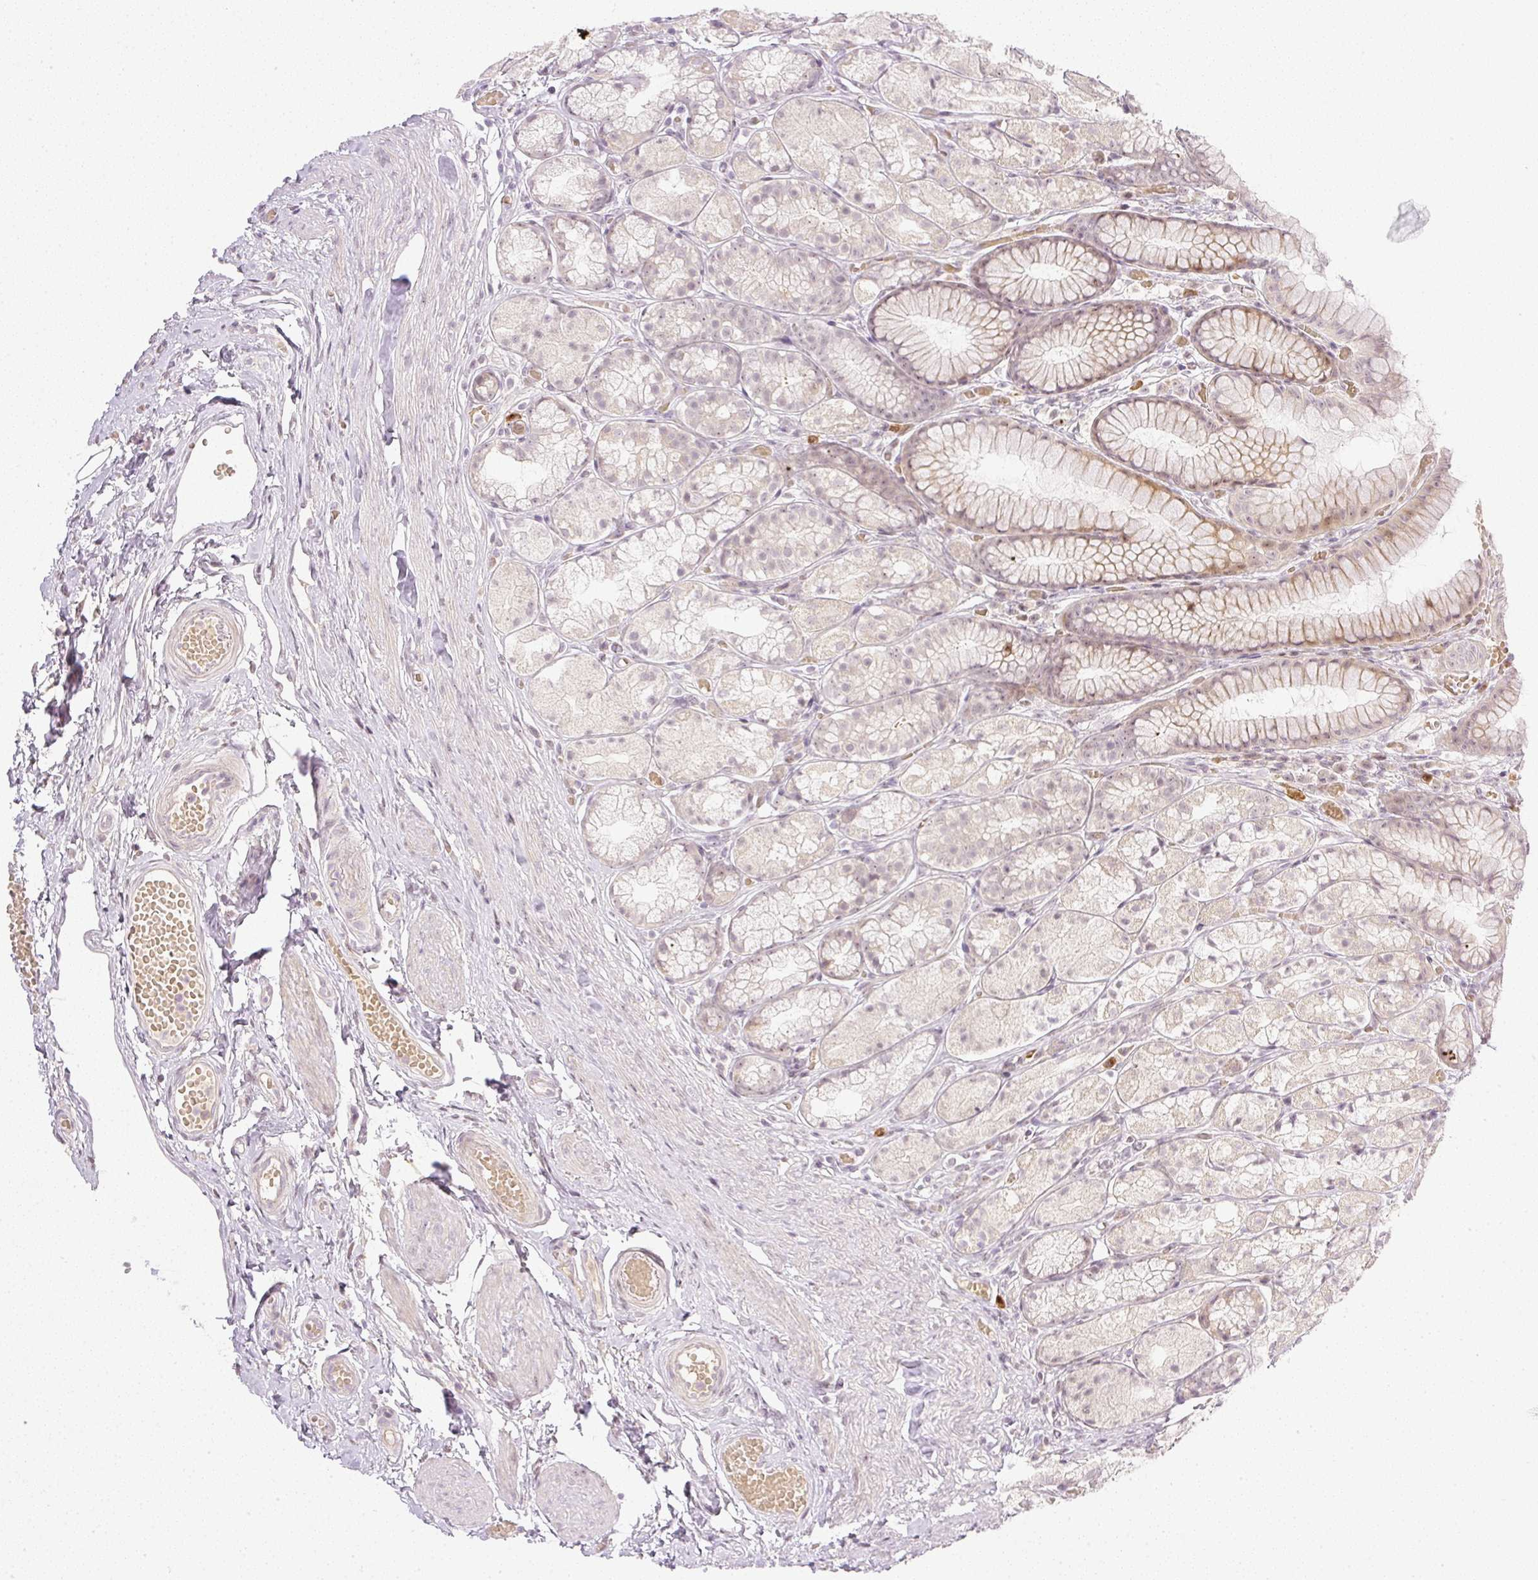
{"staining": {"intensity": "weak", "quantity": "<25%", "location": "cytoplasmic/membranous,nuclear"}, "tissue": "stomach", "cell_type": "Glandular cells", "image_type": "normal", "snomed": [{"axis": "morphology", "description": "Normal tissue, NOS"}, {"axis": "topography", "description": "Smooth muscle"}, {"axis": "topography", "description": "Stomach"}], "caption": "Immunohistochemistry of benign stomach reveals no expression in glandular cells.", "gene": "AAR2", "patient": {"sex": "male", "age": 70}}